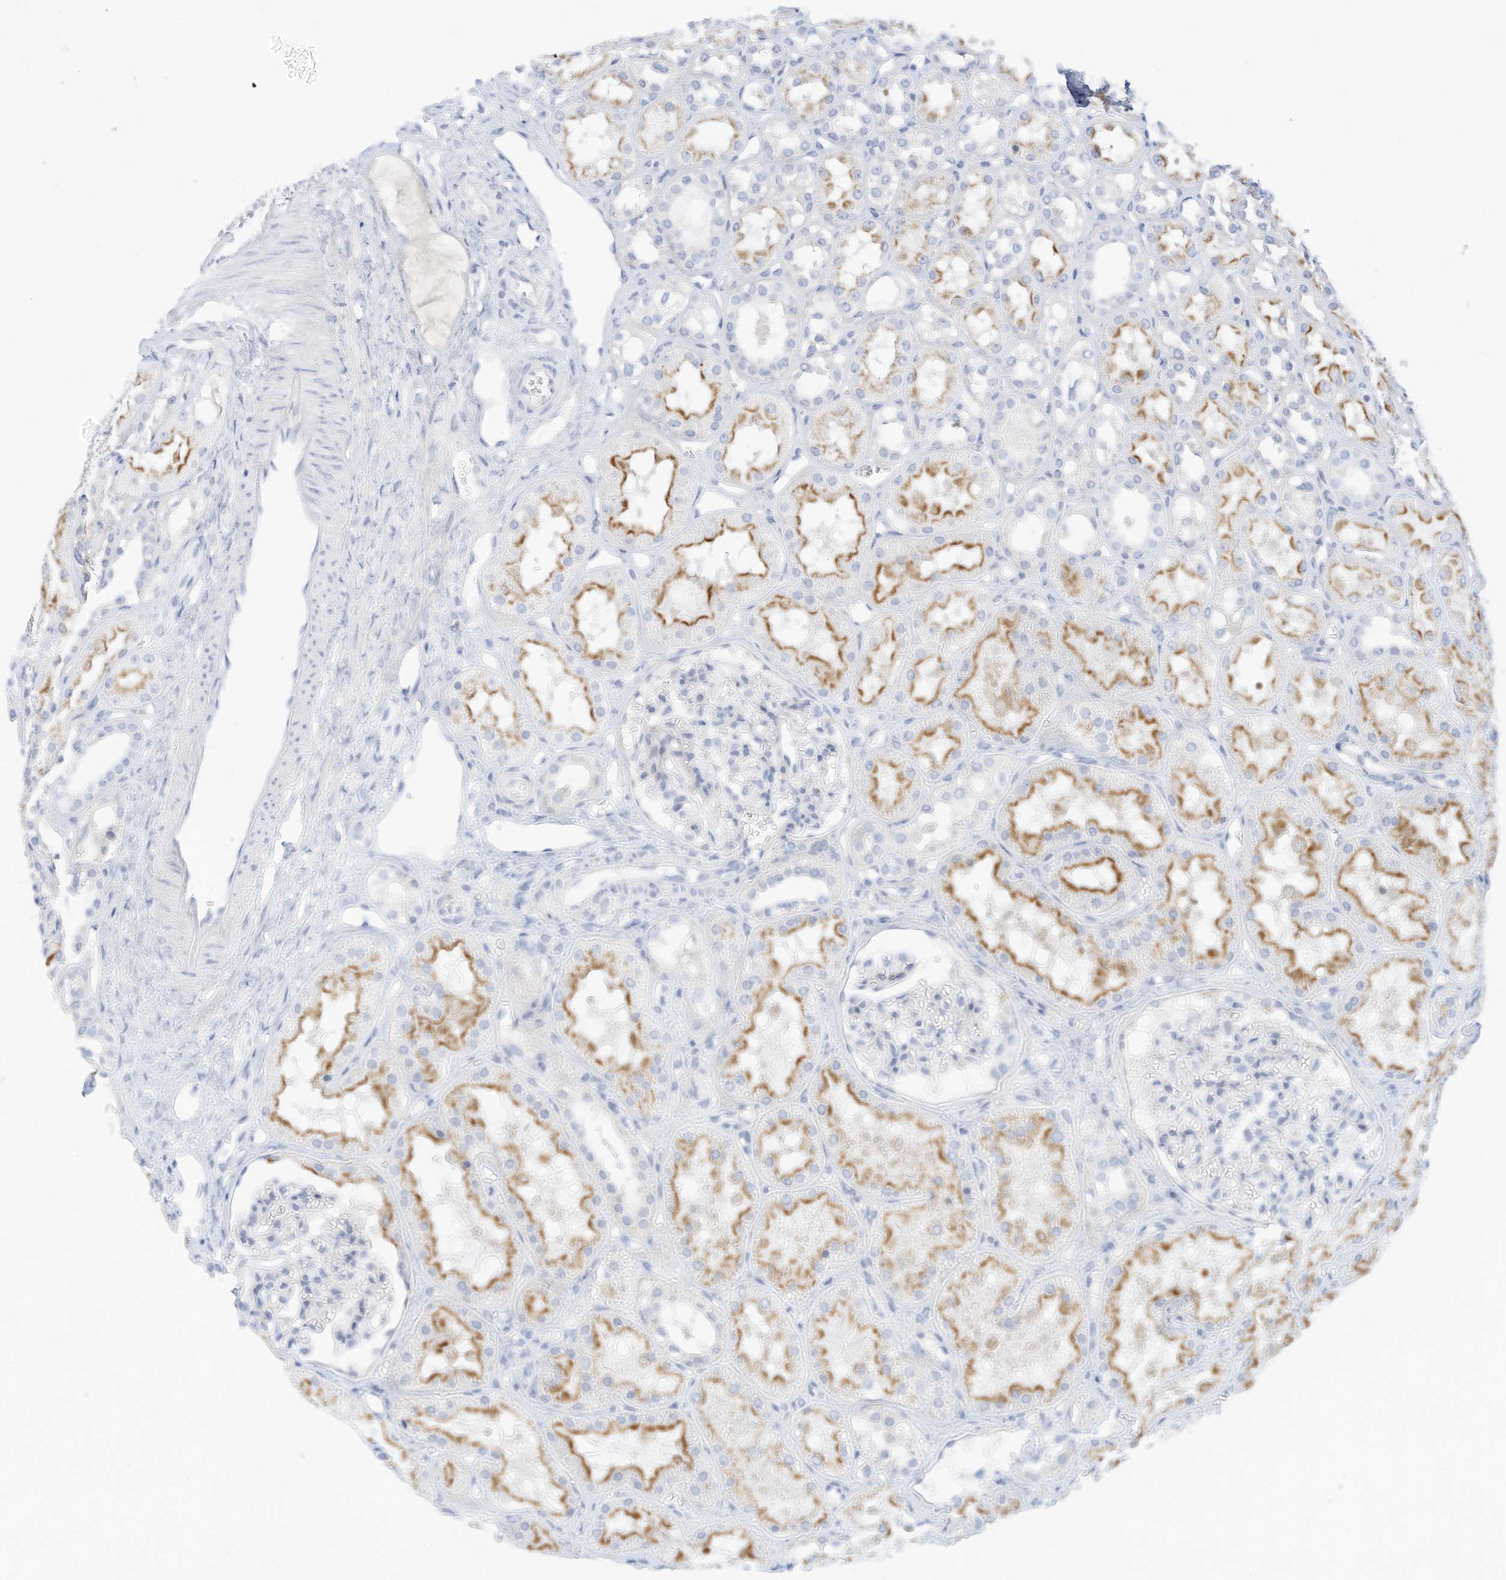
{"staining": {"intensity": "negative", "quantity": "none", "location": "none"}, "tissue": "kidney", "cell_type": "Cells in glomeruli", "image_type": "normal", "snomed": [{"axis": "morphology", "description": "Normal tissue, NOS"}, {"axis": "topography", "description": "Kidney"}], "caption": "Immunohistochemical staining of benign kidney demonstrates no significant staining in cells in glomeruli.", "gene": "SPOCD1", "patient": {"sex": "male", "age": 16}}